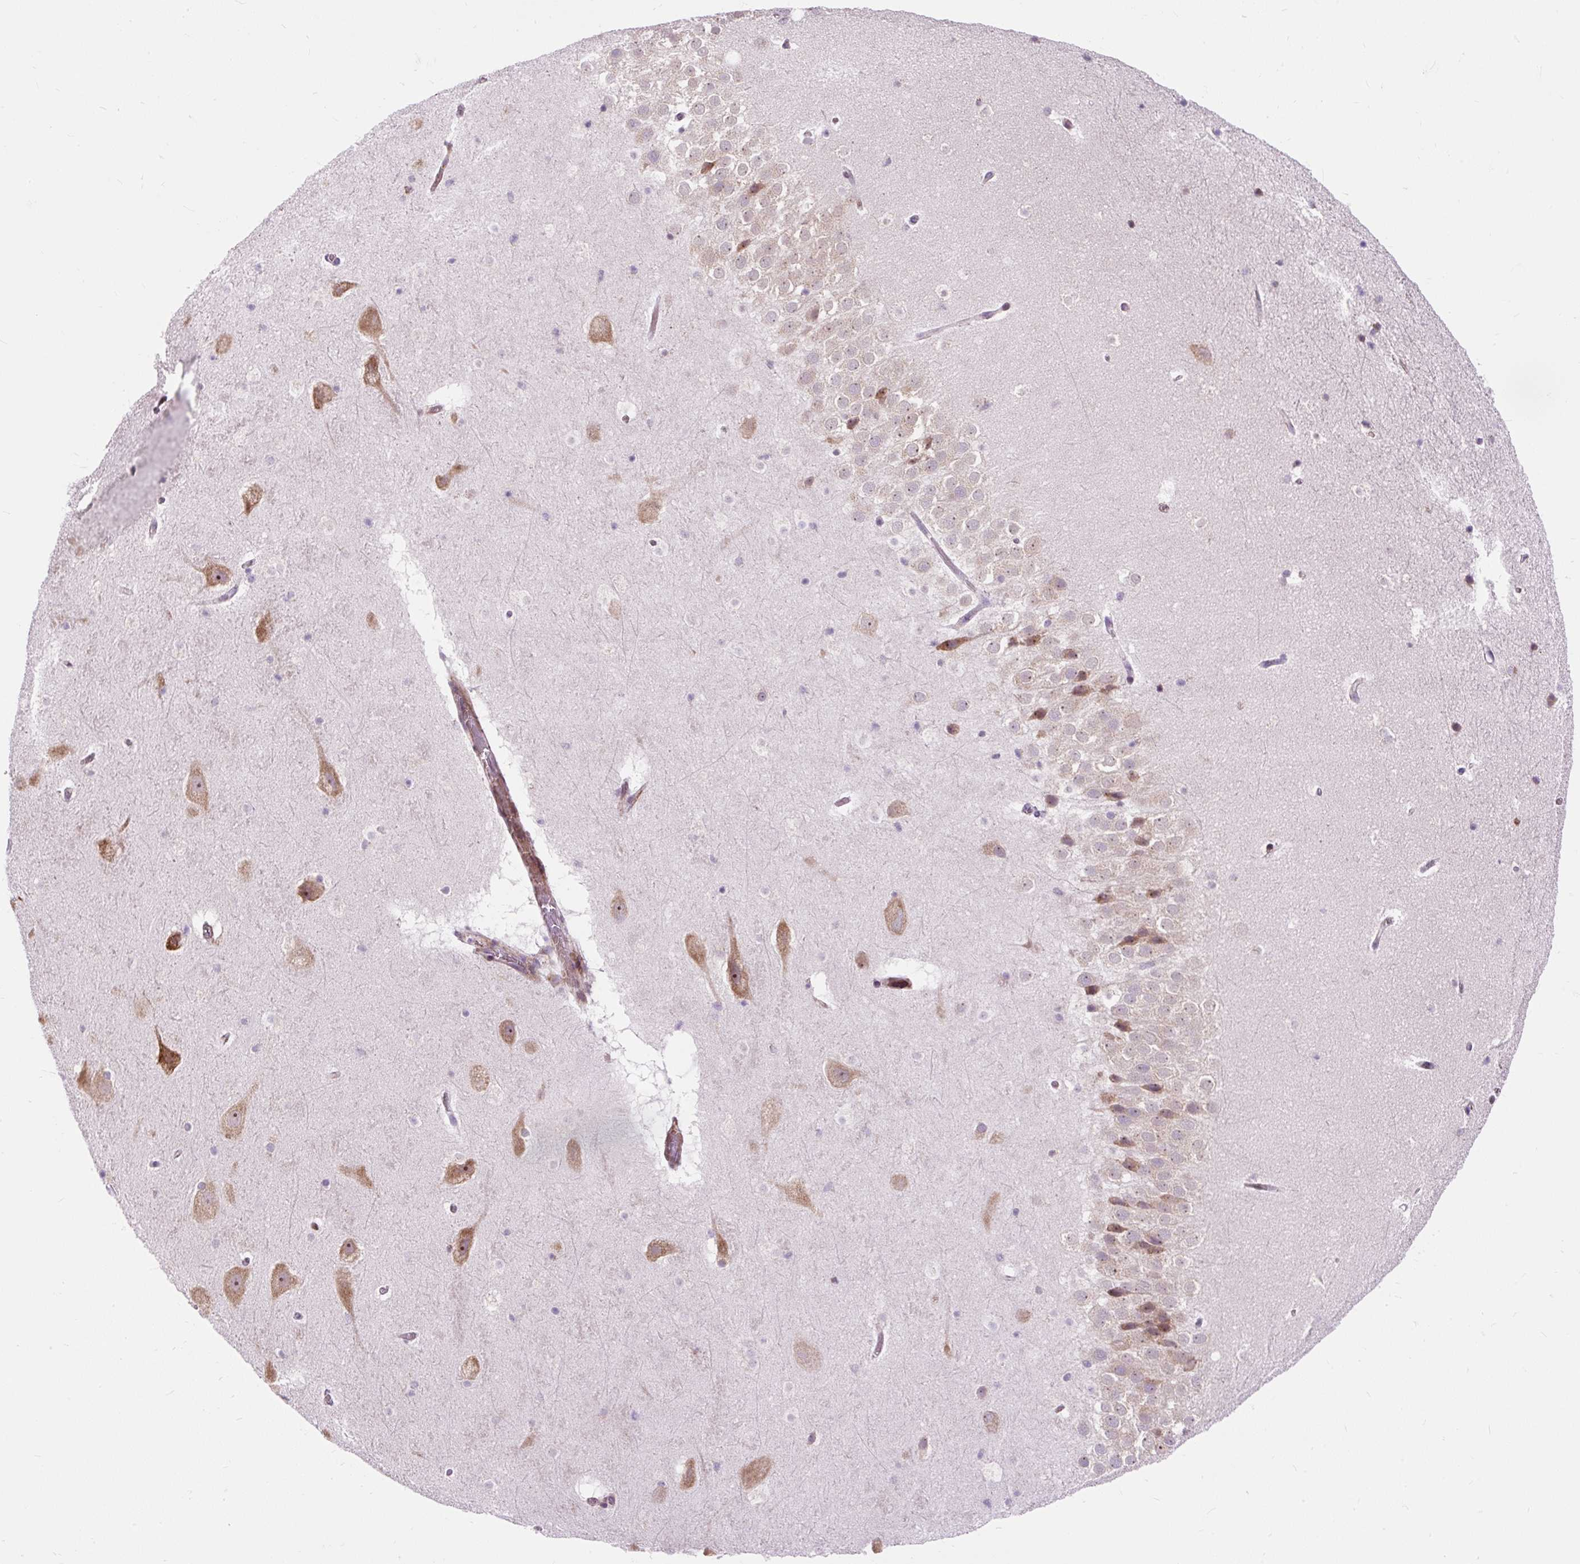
{"staining": {"intensity": "negative", "quantity": "none", "location": "none"}, "tissue": "hippocampus", "cell_type": "Glial cells", "image_type": "normal", "snomed": [{"axis": "morphology", "description": "Normal tissue, NOS"}, {"axis": "topography", "description": "Hippocampus"}], "caption": "IHC histopathology image of unremarkable hippocampus stained for a protein (brown), which exhibits no staining in glial cells. Nuclei are stained in blue.", "gene": "CISD3", "patient": {"sex": "male", "age": 37}}